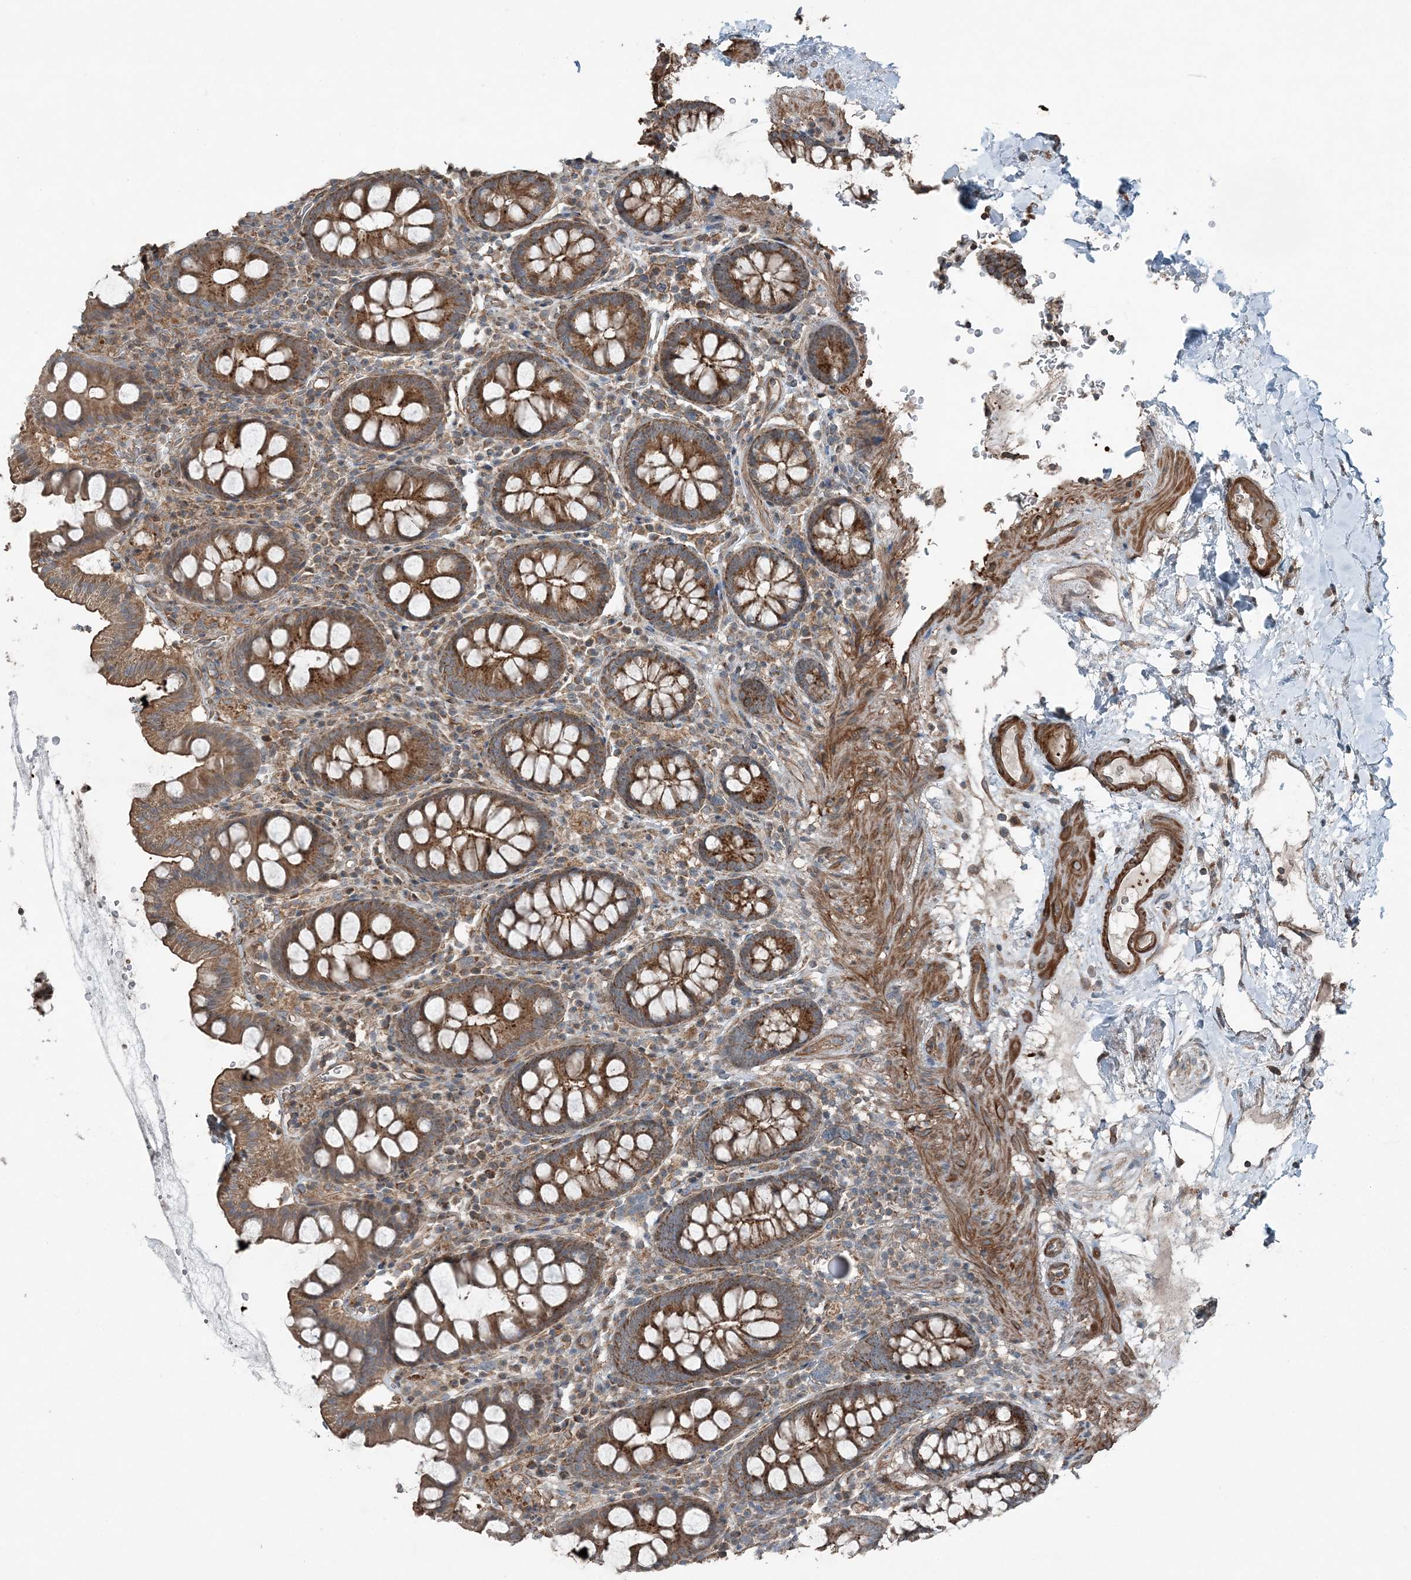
{"staining": {"intensity": "strong", "quantity": ">75%", "location": "cytoplasmic/membranous"}, "tissue": "colon", "cell_type": "Endothelial cells", "image_type": "normal", "snomed": [{"axis": "morphology", "description": "Normal tissue, NOS"}, {"axis": "topography", "description": "Colon"}], "caption": "A brown stain shows strong cytoplasmic/membranous expression of a protein in endothelial cells of unremarkable colon.", "gene": "KY", "patient": {"sex": "female", "age": 79}}